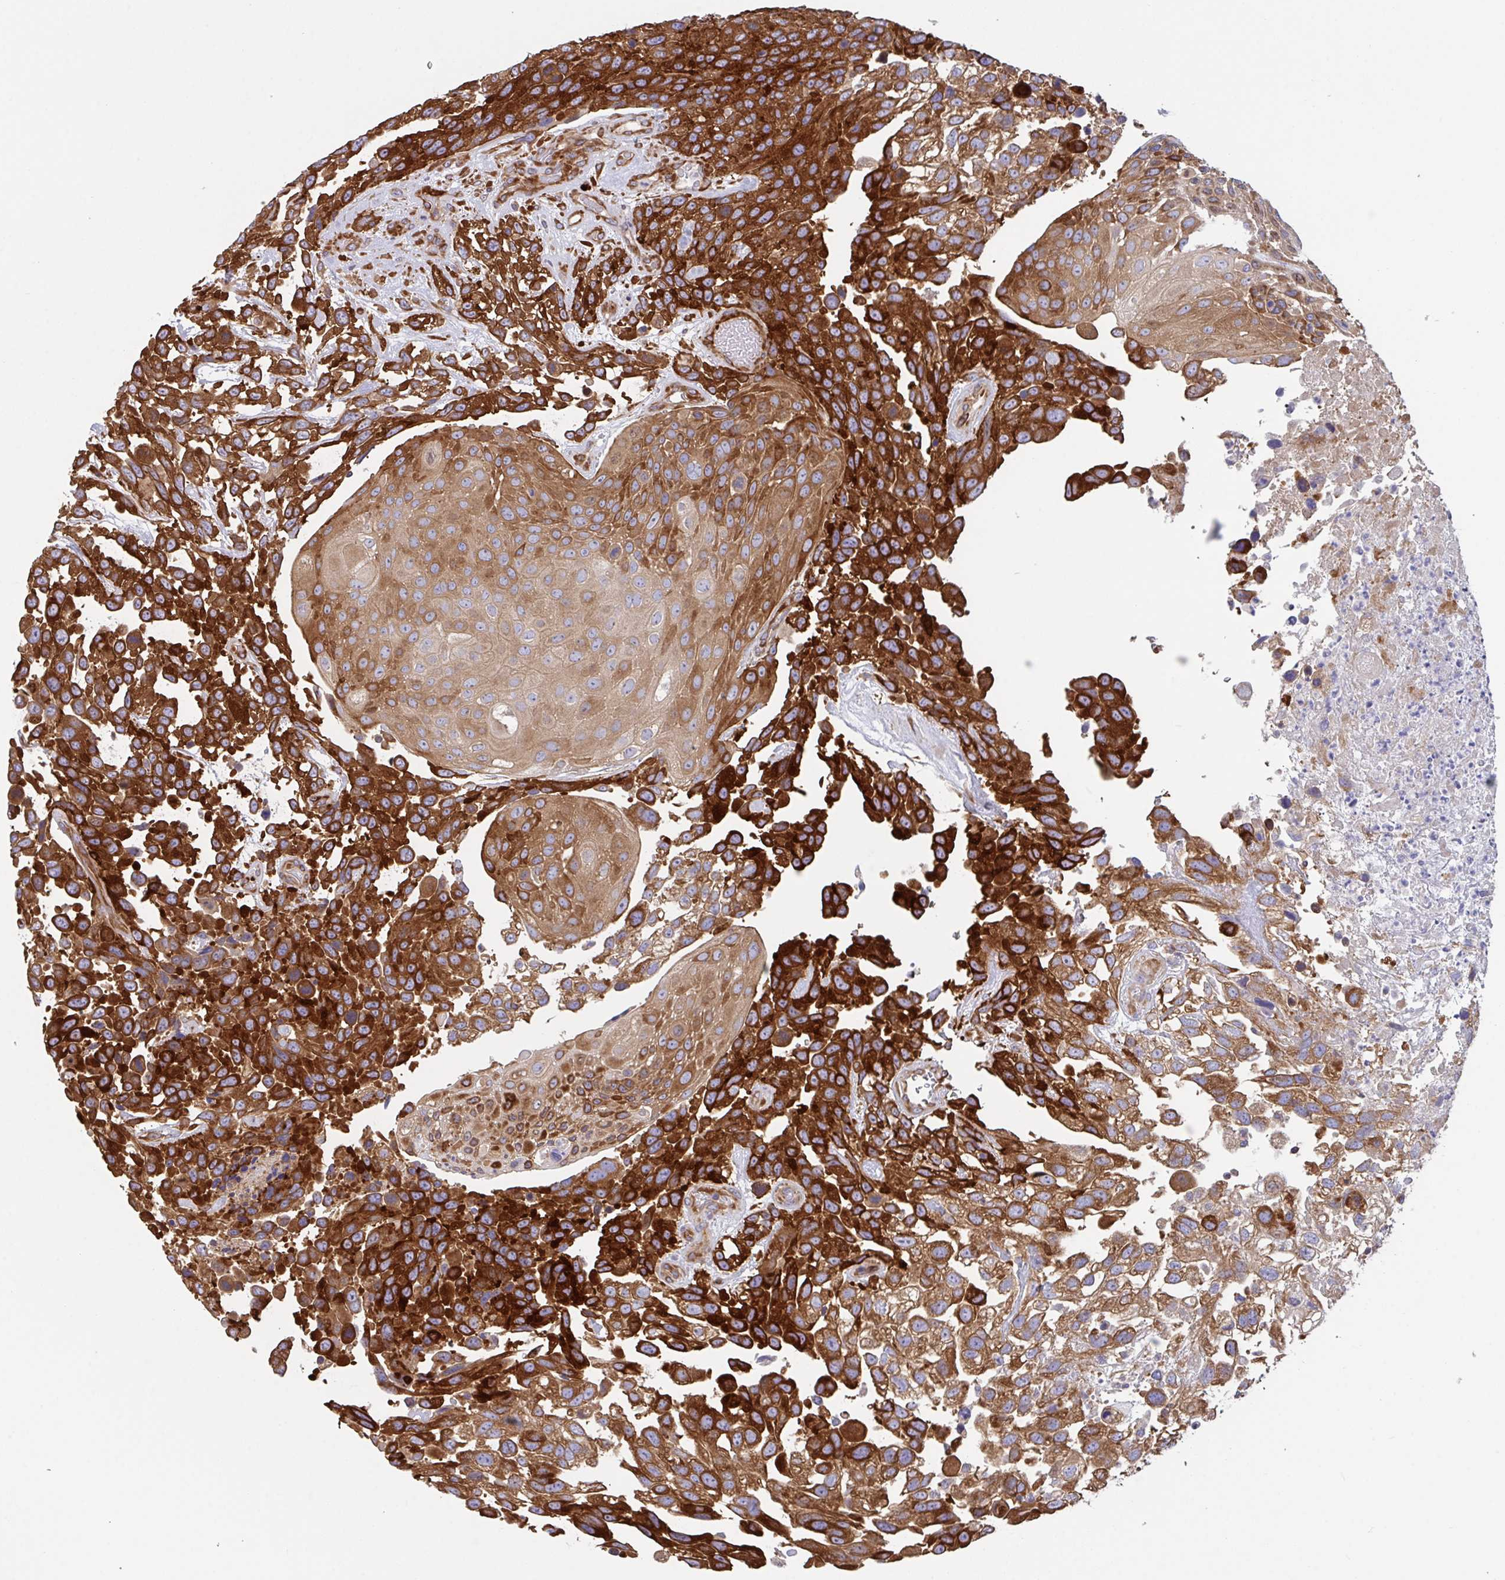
{"staining": {"intensity": "strong", "quantity": "25%-75%", "location": "cytoplasmic/membranous"}, "tissue": "urothelial cancer", "cell_type": "Tumor cells", "image_type": "cancer", "snomed": [{"axis": "morphology", "description": "Urothelial carcinoma, High grade"}, {"axis": "topography", "description": "Urinary bladder"}], "caption": "An image of urothelial carcinoma (high-grade) stained for a protein shows strong cytoplasmic/membranous brown staining in tumor cells. Nuclei are stained in blue.", "gene": "YARS2", "patient": {"sex": "female", "age": 70}}